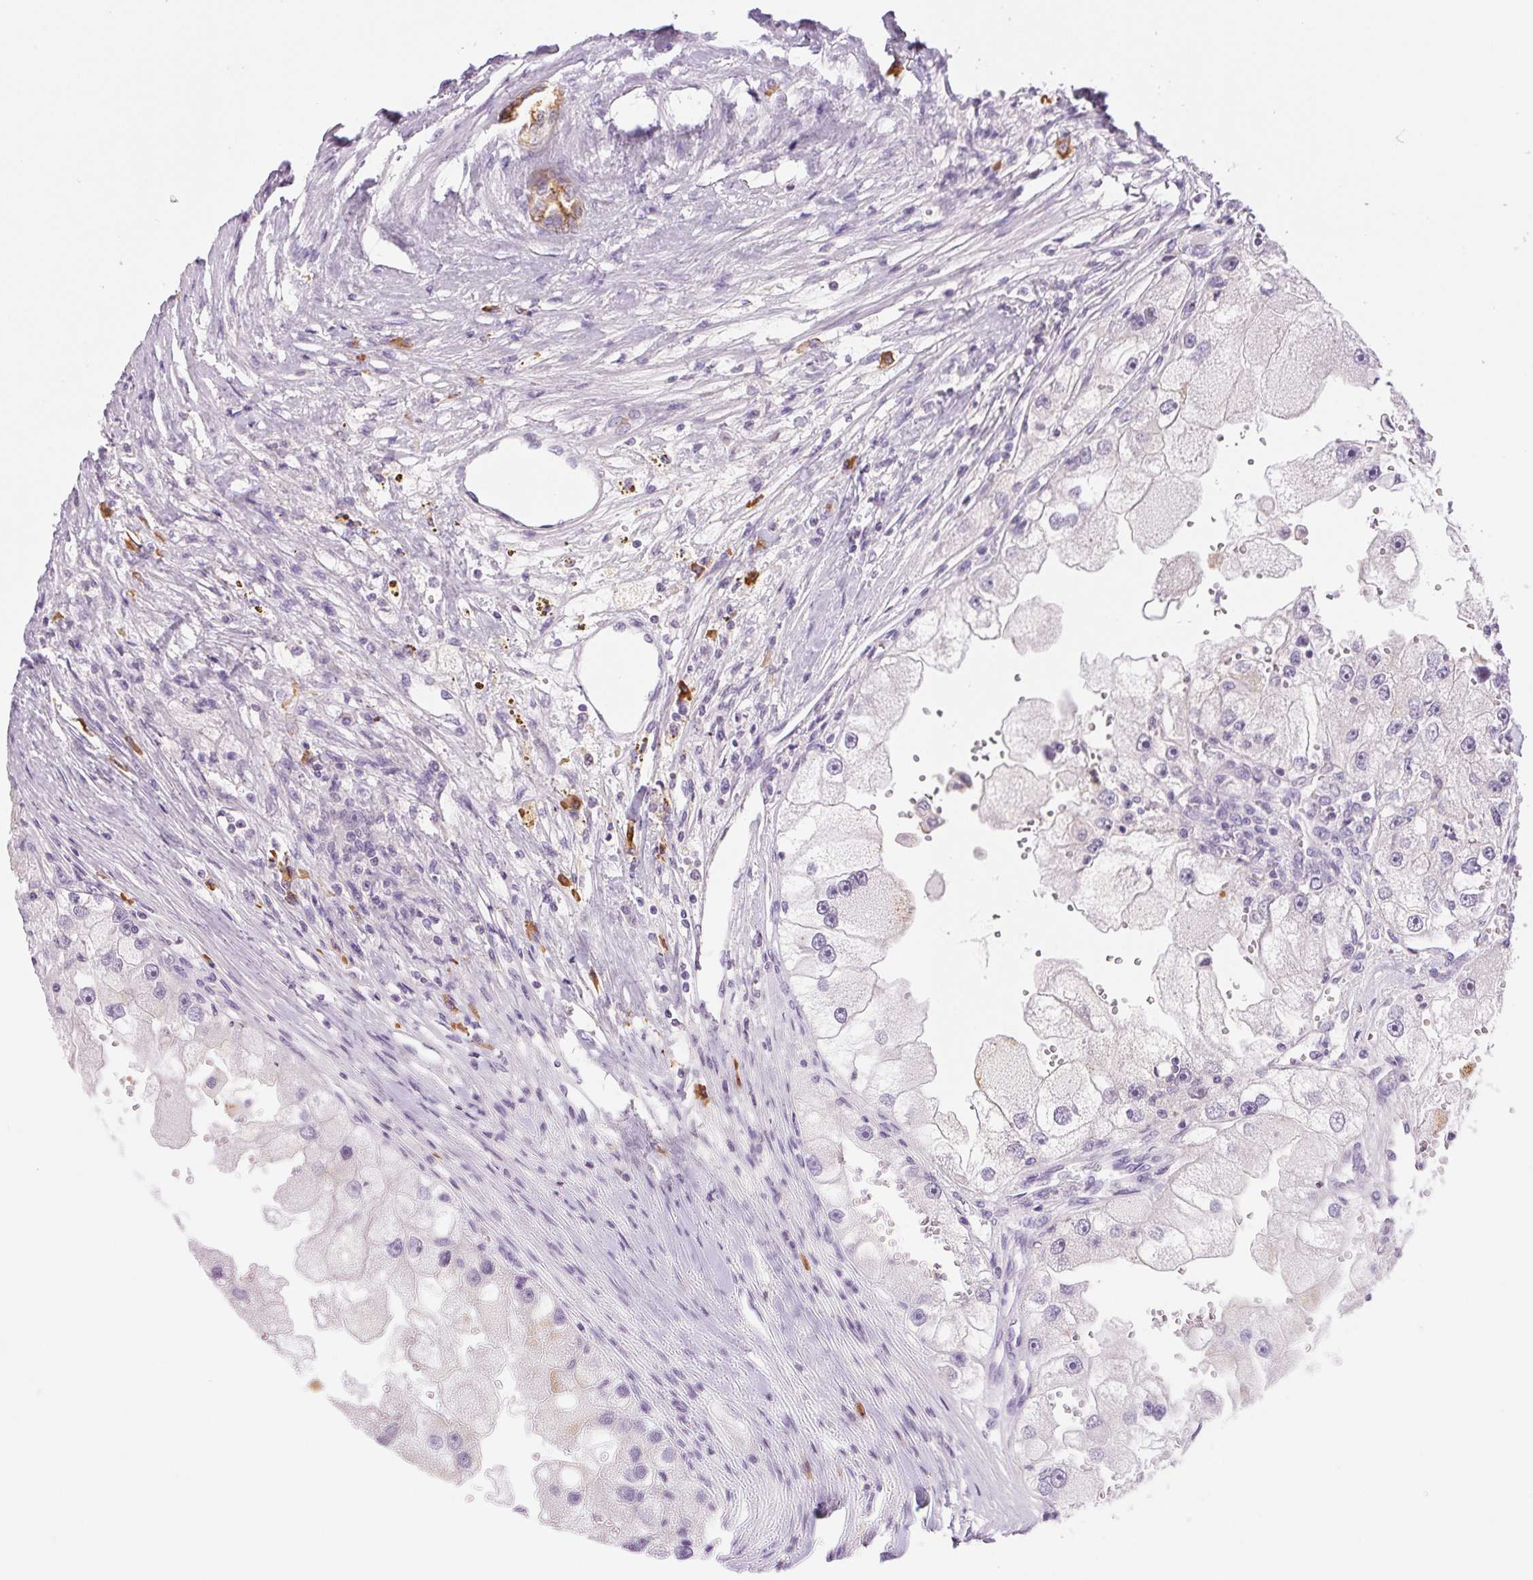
{"staining": {"intensity": "negative", "quantity": "none", "location": "none"}, "tissue": "renal cancer", "cell_type": "Tumor cells", "image_type": "cancer", "snomed": [{"axis": "morphology", "description": "Adenocarcinoma, NOS"}, {"axis": "topography", "description": "Kidney"}], "caption": "The immunohistochemistry (IHC) photomicrograph has no significant staining in tumor cells of renal cancer tissue.", "gene": "IFIT1B", "patient": {"sex": "male", "age": 63}}